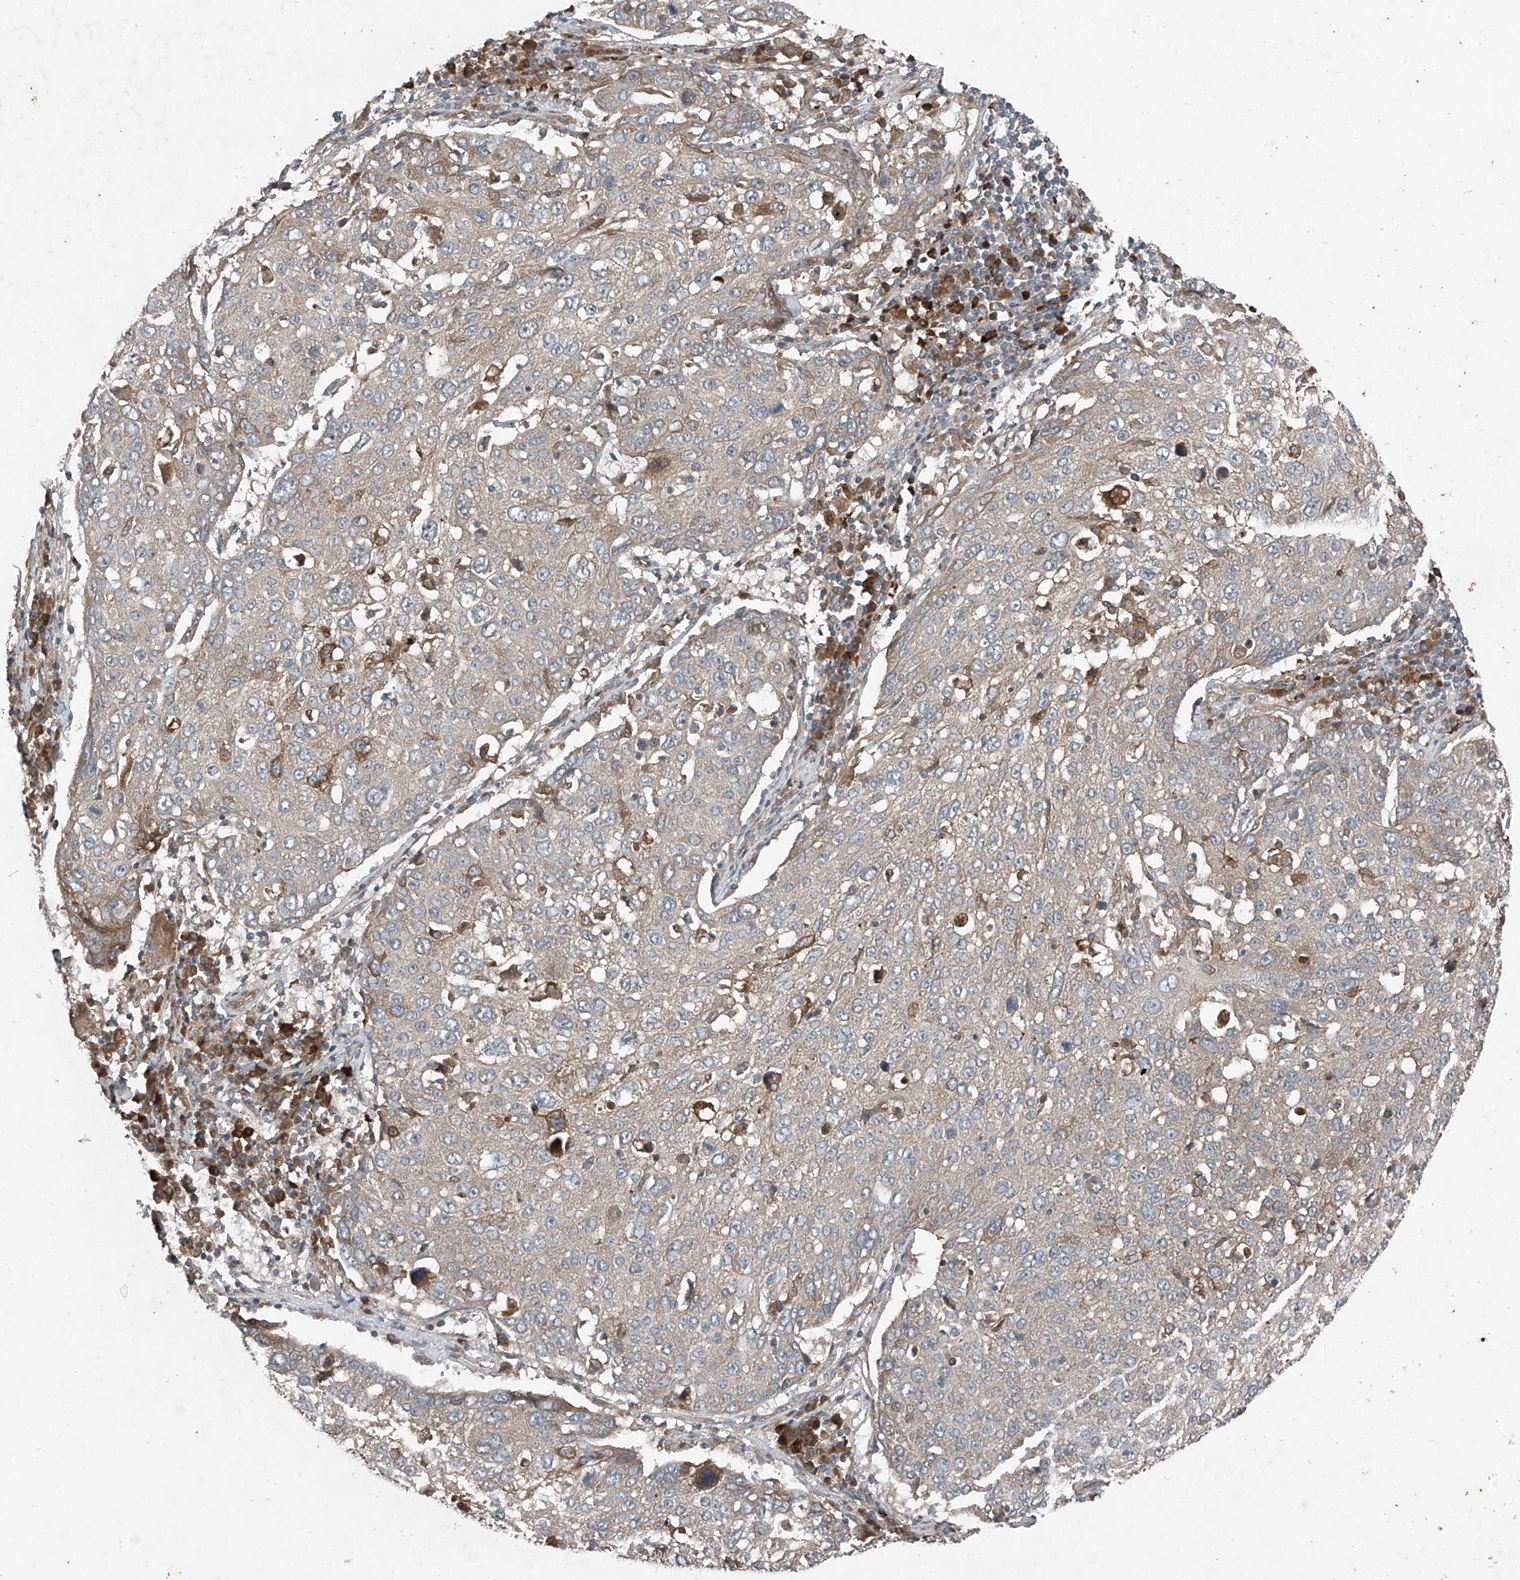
{"staining": {"intensity": "weak", "quantity": "25%-75%", "location": "cytoplasmic/membranous"}, "tissue": "lung cancer", "cell_type": "Tumor cells", "image_type": "cancer", "snomed": [{"axis": "morphology", "description": "Squamous cell carcinoma, NOS"}, {"axis": "topography", "description": "Lung"}], "caption": "Brown immunohistochemical staining in human squamous cell carcinoma (lung) reveals weak cytoplasmic/membranous positivity in approximately 25%-75% of tumor cells.", "gene": "FOXRED2", "patient": {"sex": "male", "age": 65}}